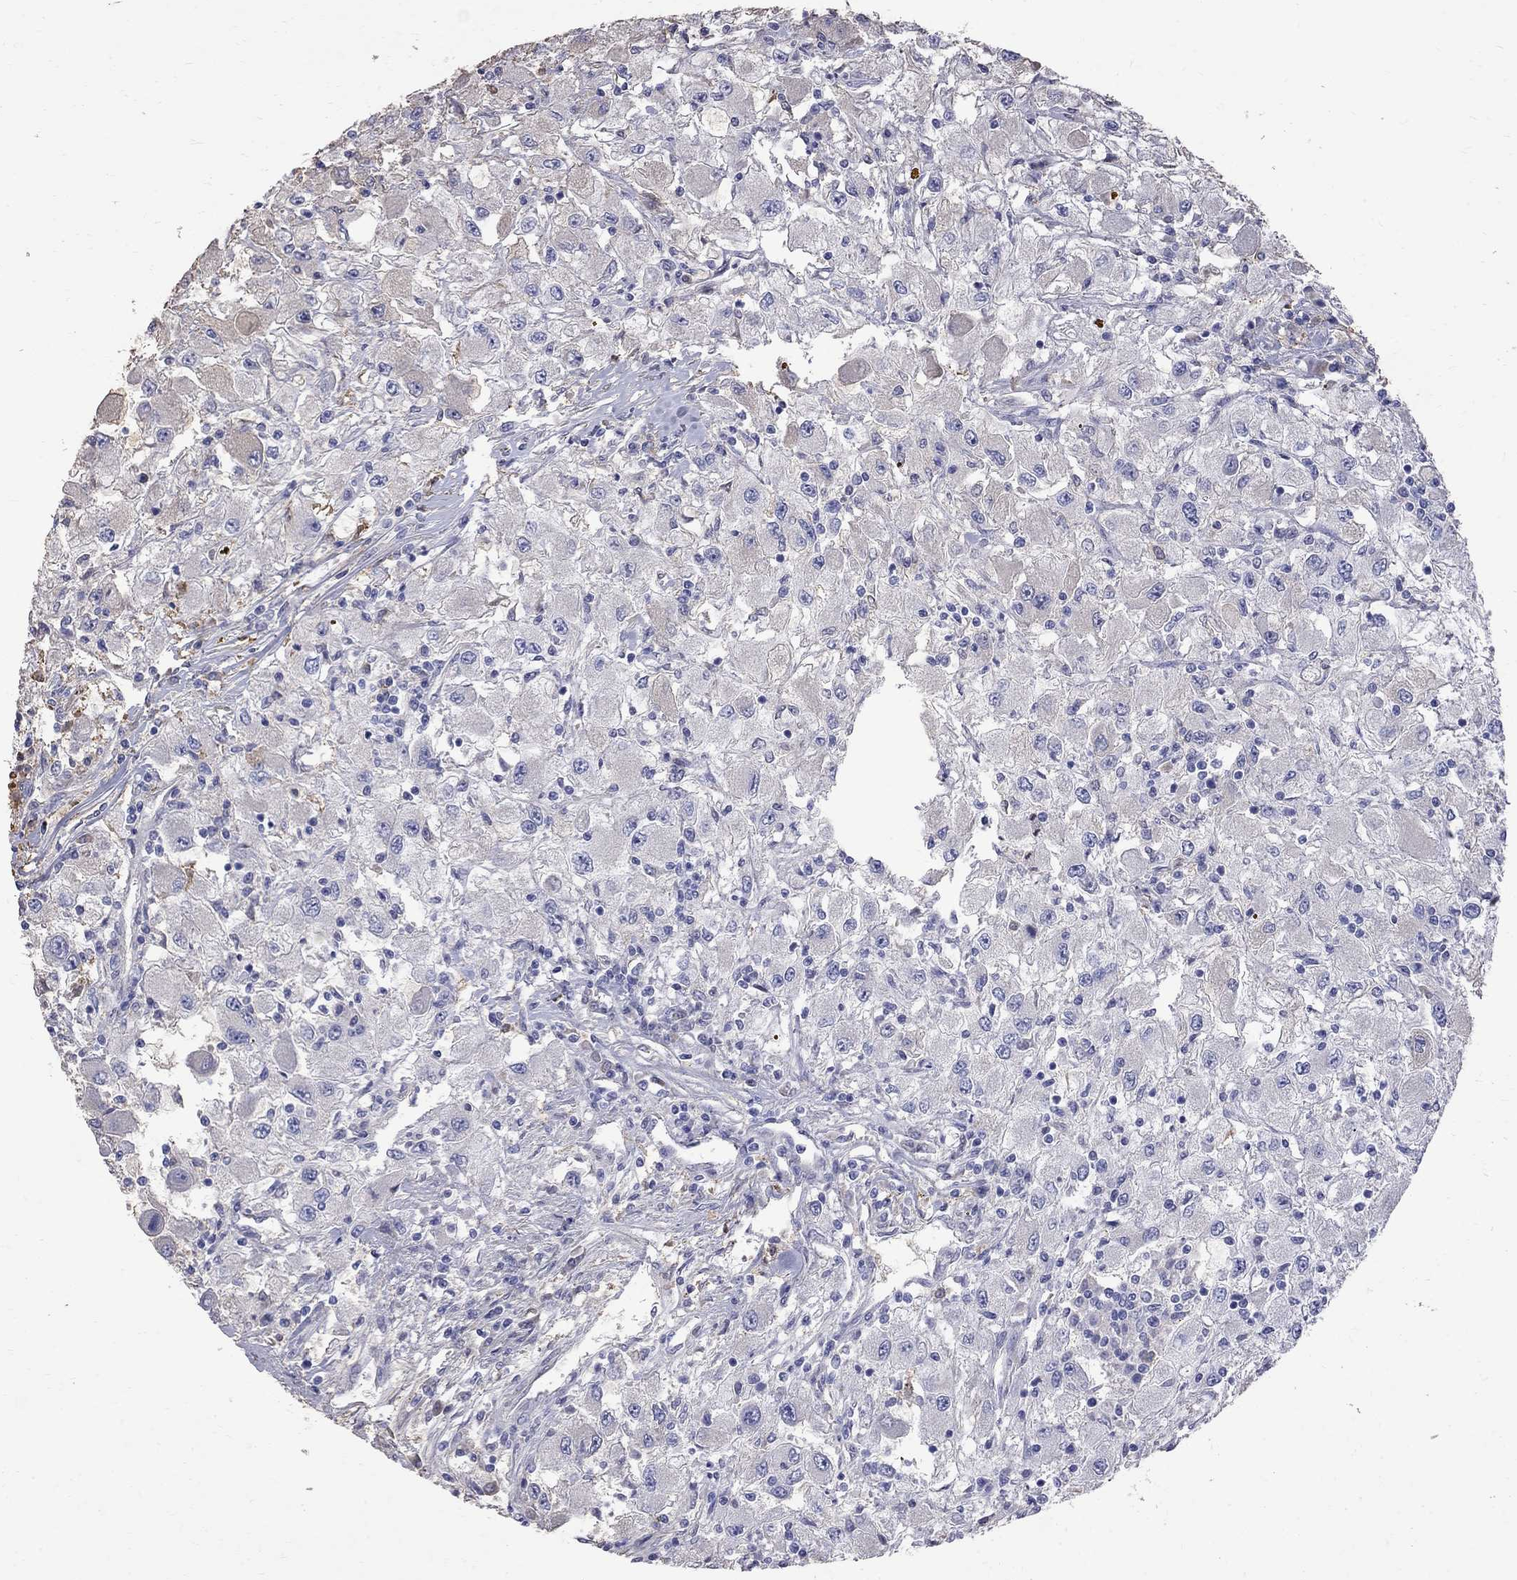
{"staining": {"intensity": "negative", "quantity": "none", "location": "none"}, "tissue": "renal cancer", "cell_type": "Tumor cells", "image_type": "cancer", "snomed": [{"axis": "morphology", "description": "Adenocarcinoma, NOS"}, {"axis": "topography", "description": "Kidney"}], "caption": "DAB (3,3'-diaminobenzidine) immunohistochemical staining of renal adenocarcinoma exhibits no significant positivity in tumor cells.", "gene": "CKAP2", "patient": {"sex": "female", "age": 67}}